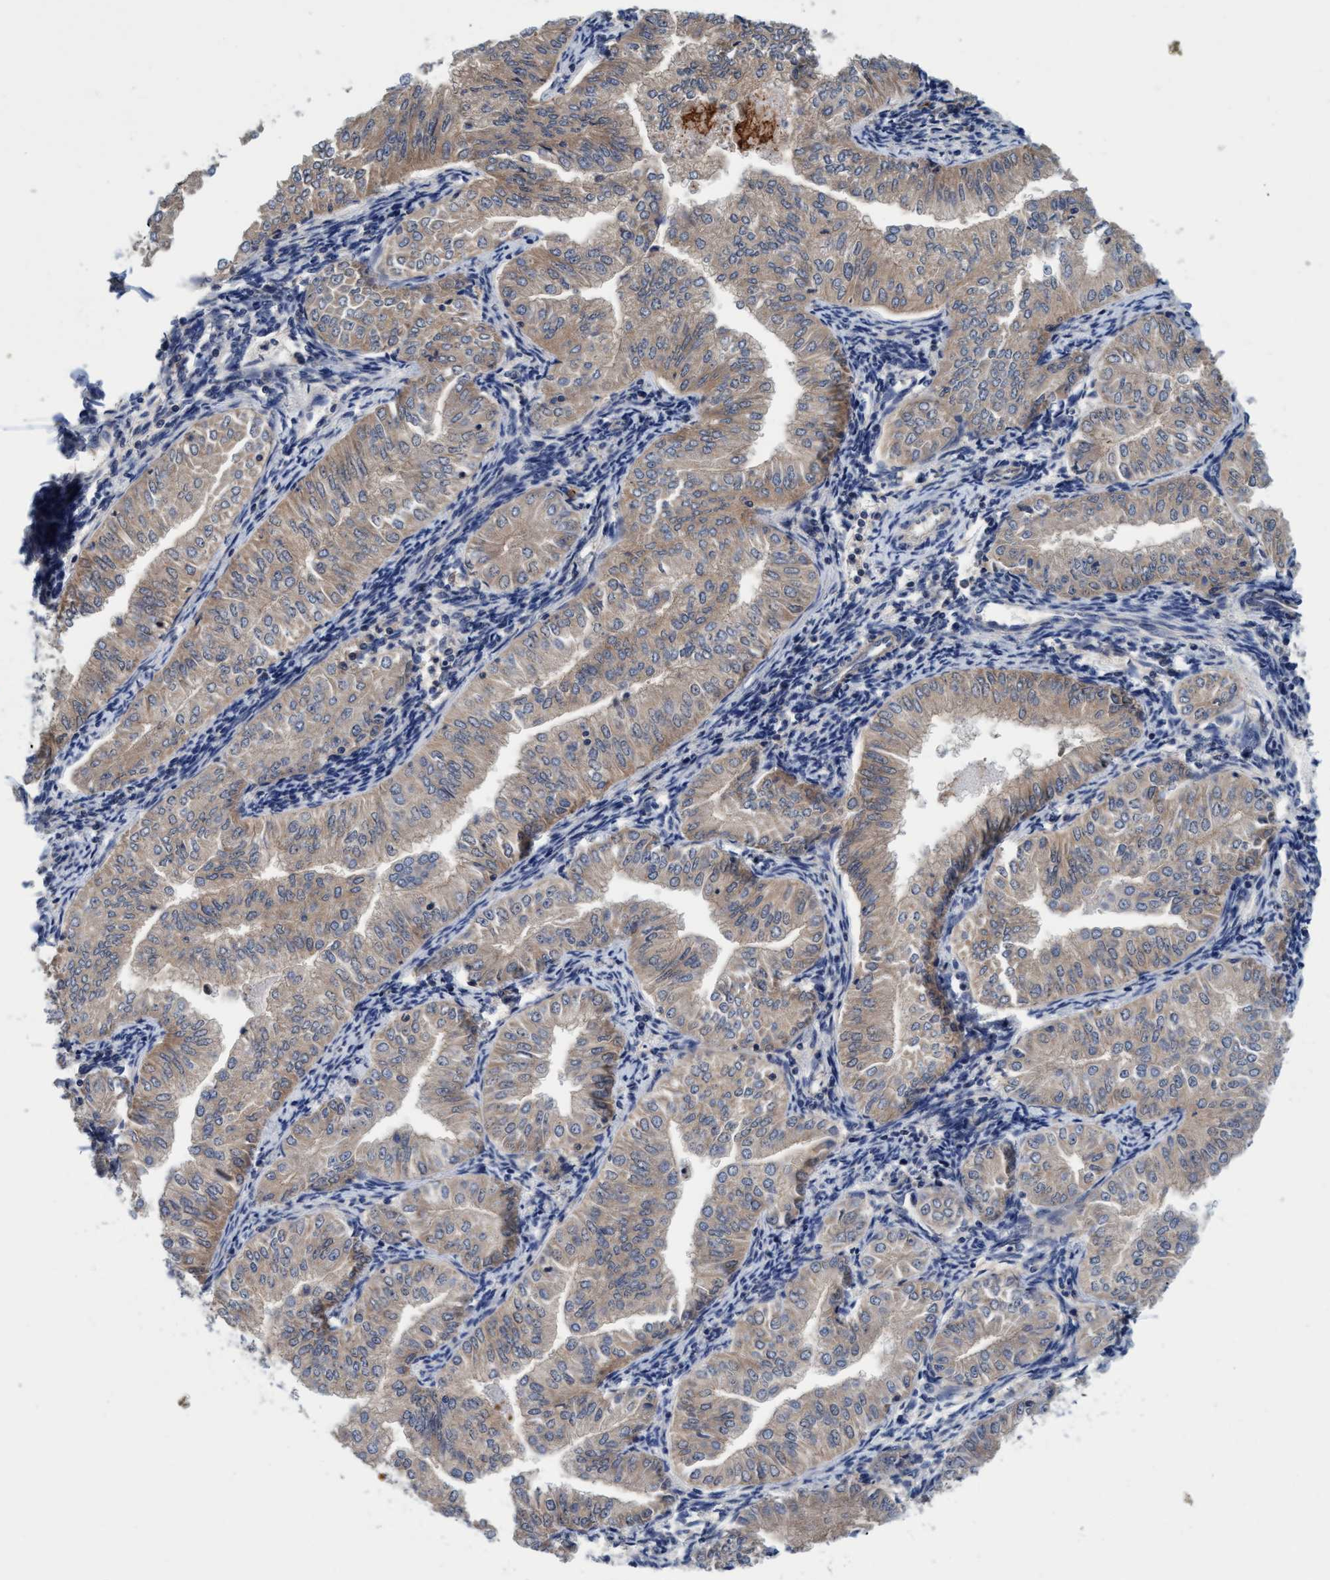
{"staining": {"intensity": "weak", "quantity": ">75%", "location": "cytoplasmic/membranous"}, "tissue": "endometrial cancer", "cell_type": "Tumor cells", "image_type": "cancer", "snomed": [{"axis": "morphology", "description": "Normal tissue, NOS"}, {"axis": "morphology", "description": "Adenocarcinoma, NOS"}, {"axis": "topography", "description": "Endometrium"}], "caption": "Weak cytoplasmic/membranous expression for a protein is identified in about >75% of tumor cells of endometrial adenocarcinoma using immunohistochemistry (IHC).", "gene": "CALCOCO2", "patient": {"sex": "female", "age": 53}}